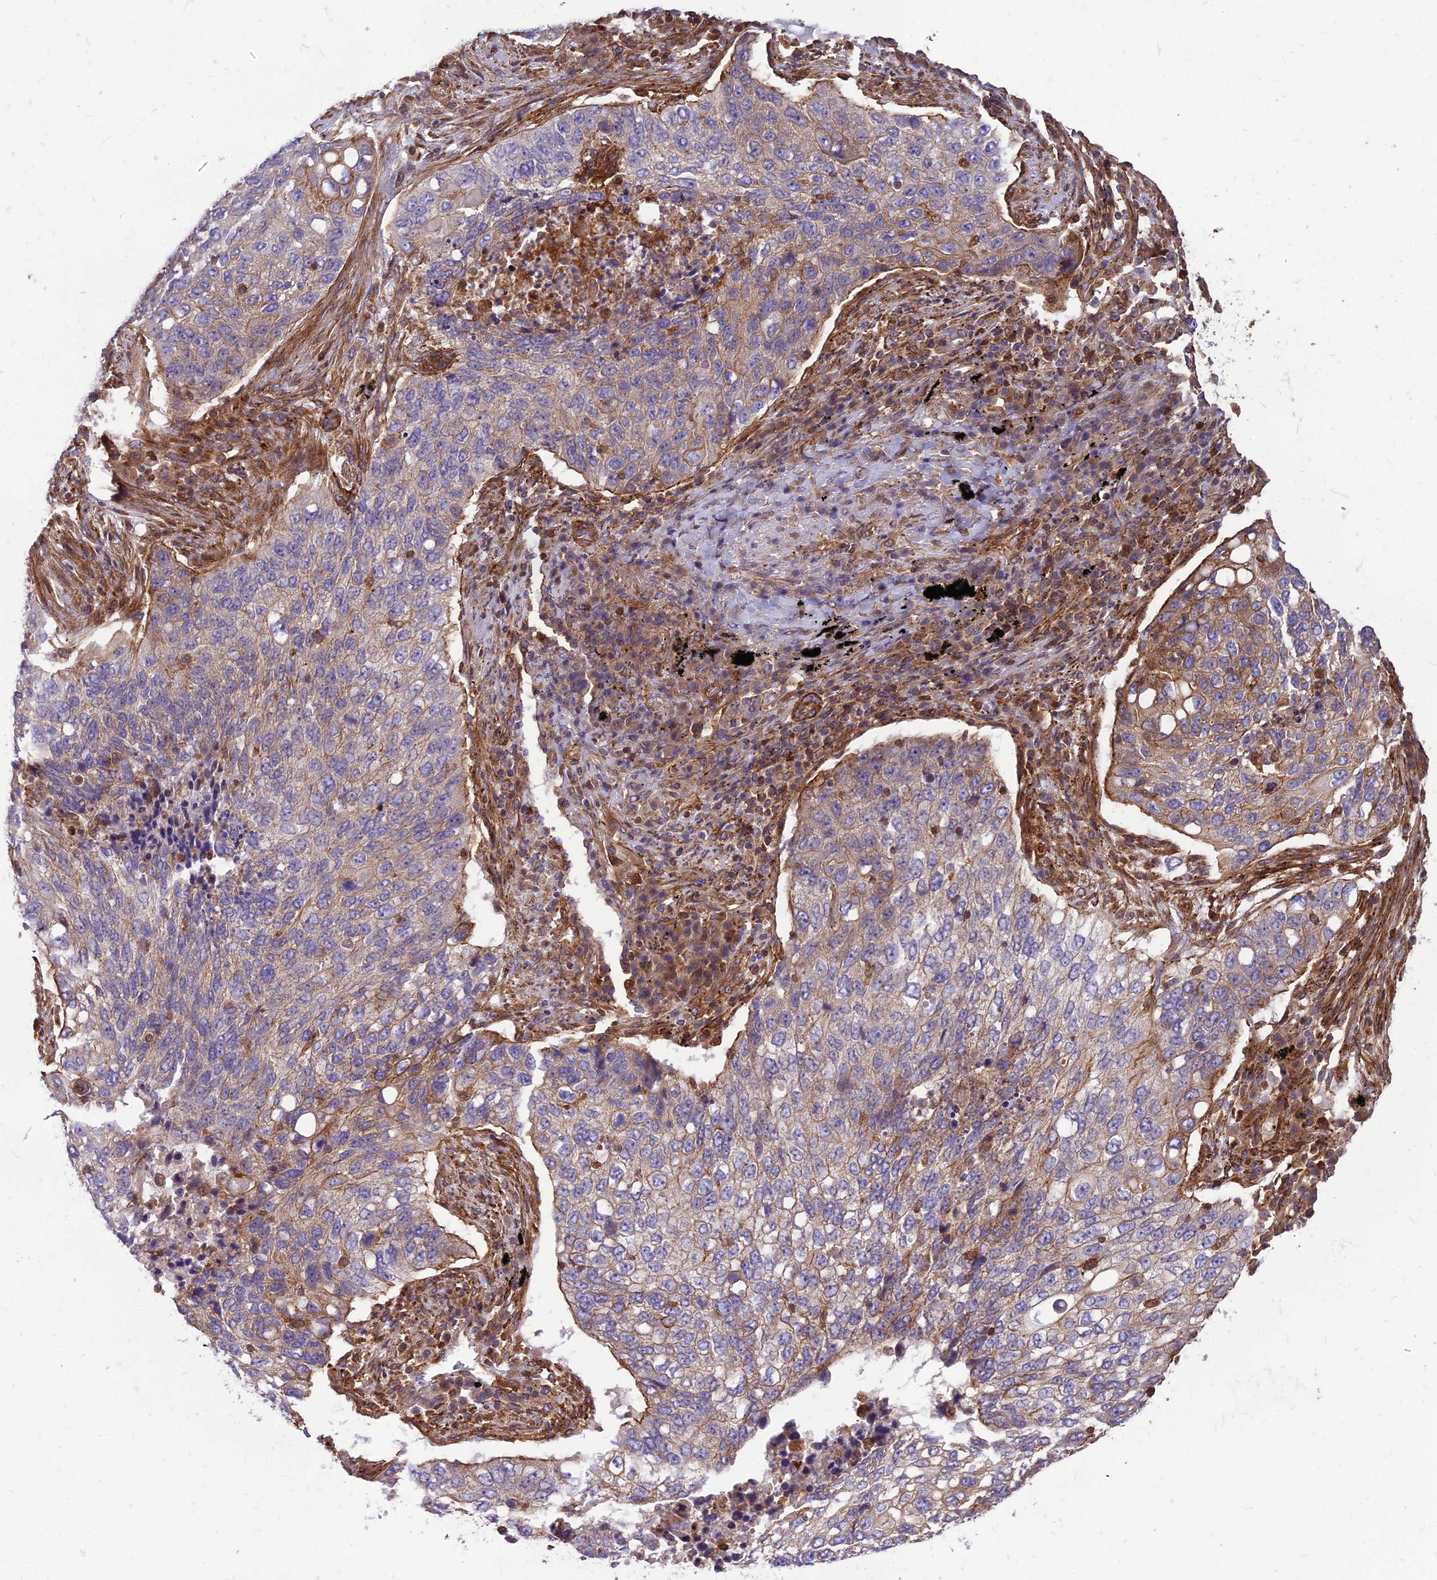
{"staining": {"intensity": "moderate", "quantity": "25%-75%", "location": "cytoplasmic/membranous"}, "tissue": "lung cancer", "cell_type": "Tumor cells", "image_type": "cancer", "snomed": [{"axis": "morphology", "description": "Squamous cell carcinoma, NOS"}, {"axis": "topography", "description": "Lung"}], "caption": "This is an image of immunohistochemistry (IHC) staining of lung squamous cell carcinoma, which shows moderate positivity in the cytoplasmic/membranous of tumor cells.", "gene": "HPSE2", "patient": {"sex": "female", "age": 63}}